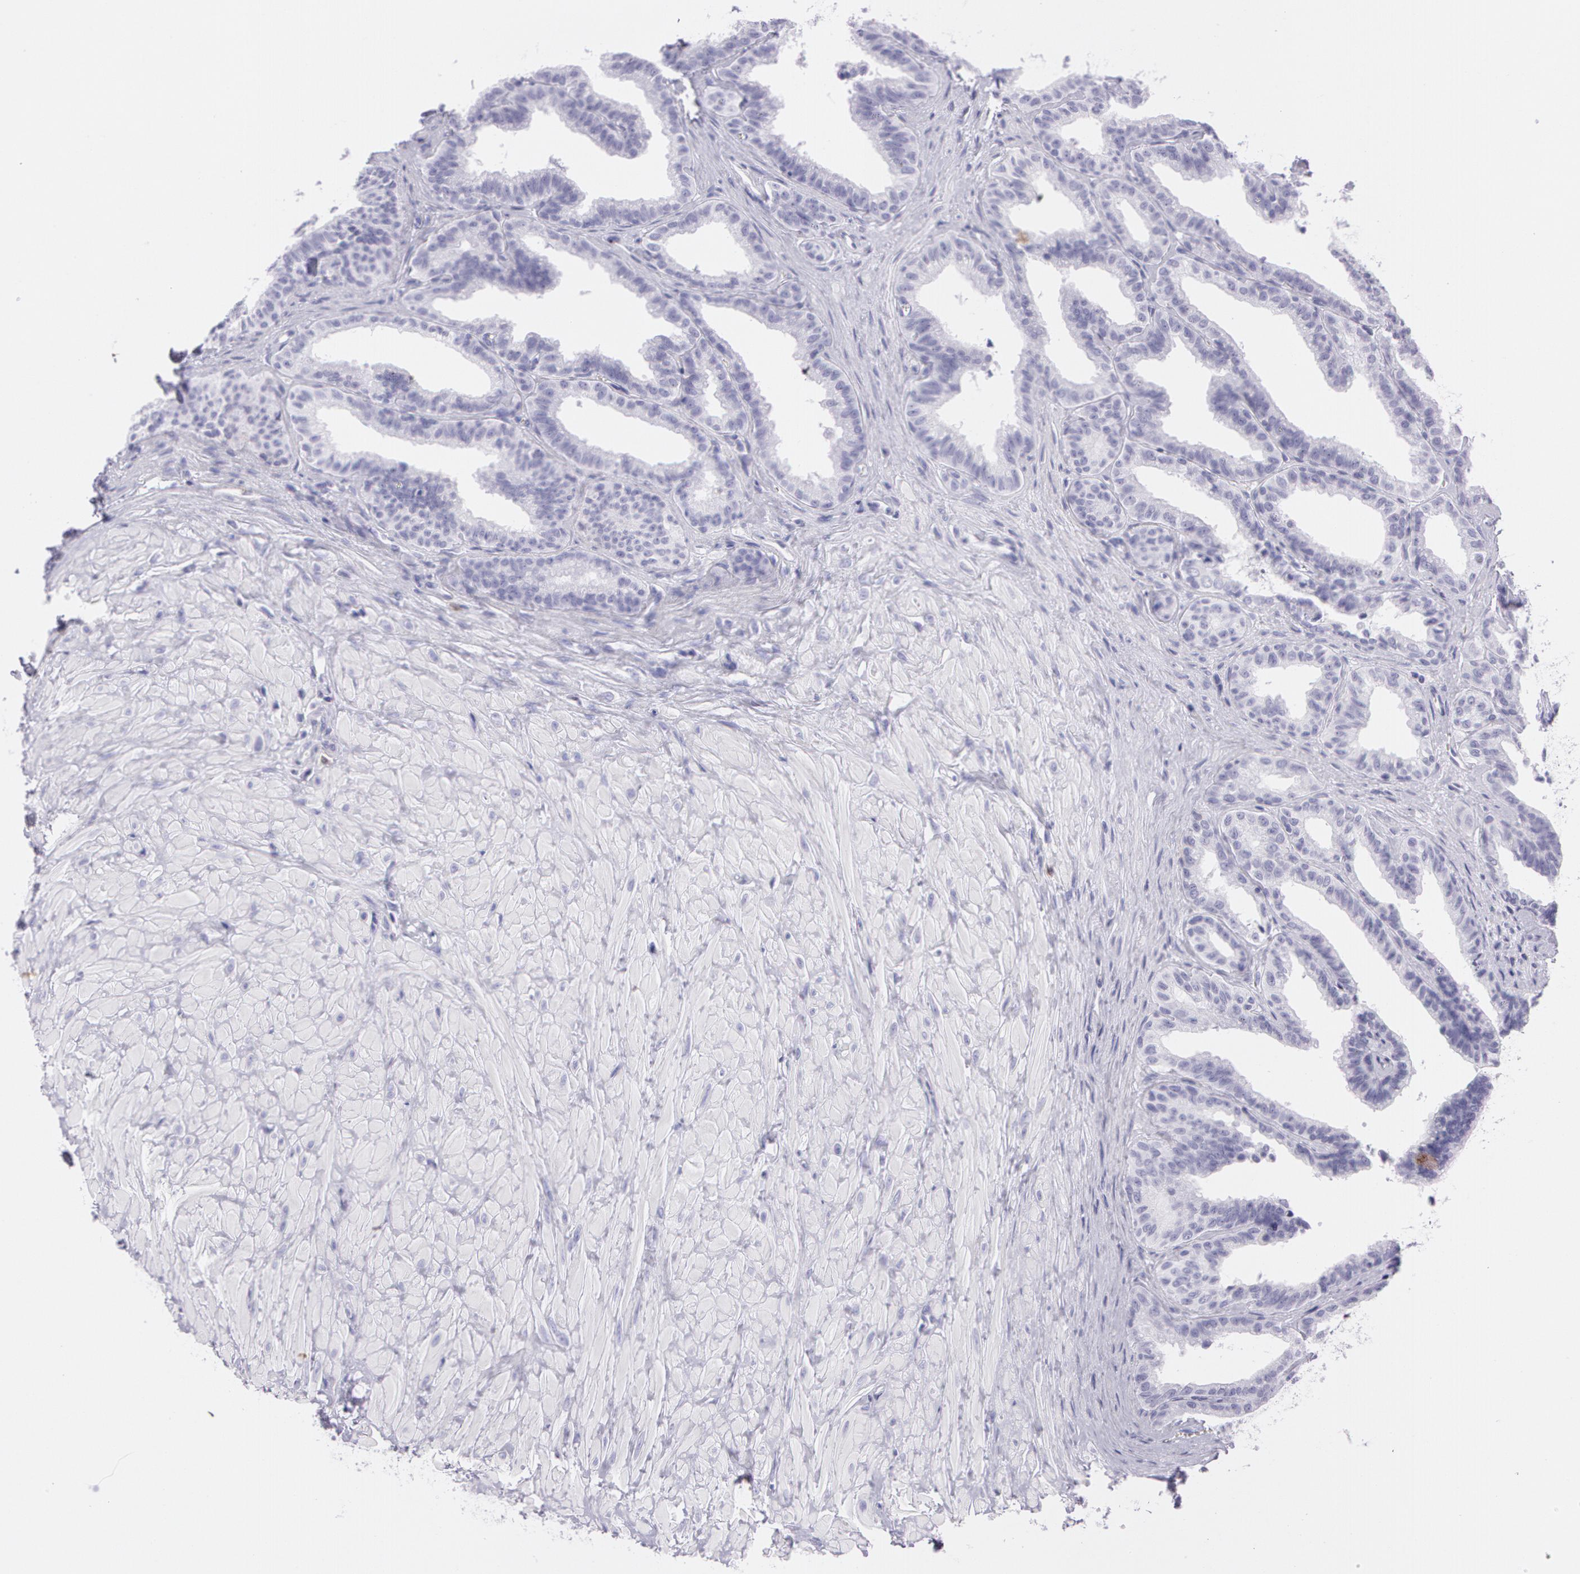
{"staining": {"intensity": "negative", "quantity": "none", "location": "none"}, "tissue": "seminal vesicle", "cell_type": "Glandular cells", "image_type": "normal", "snomed": [{"axis": "morphology", "description": "Normal tissue, NOS"}, {"axis": "topography", "description": "Seminal veicle"}], "caption": "An immunohistochemistry micrograph of normal seminal vesicle is shown. There is no staining in glandular cells of seminal vesicle. Brightfield microscopy of immunohistochemistry stained with DAB (3,3'-diaminobenzidine) (brown) and hematoxylin (blue), captured at high magnification.", "gene": "LY75", "patient": {"sex": "male", "age": 26}}